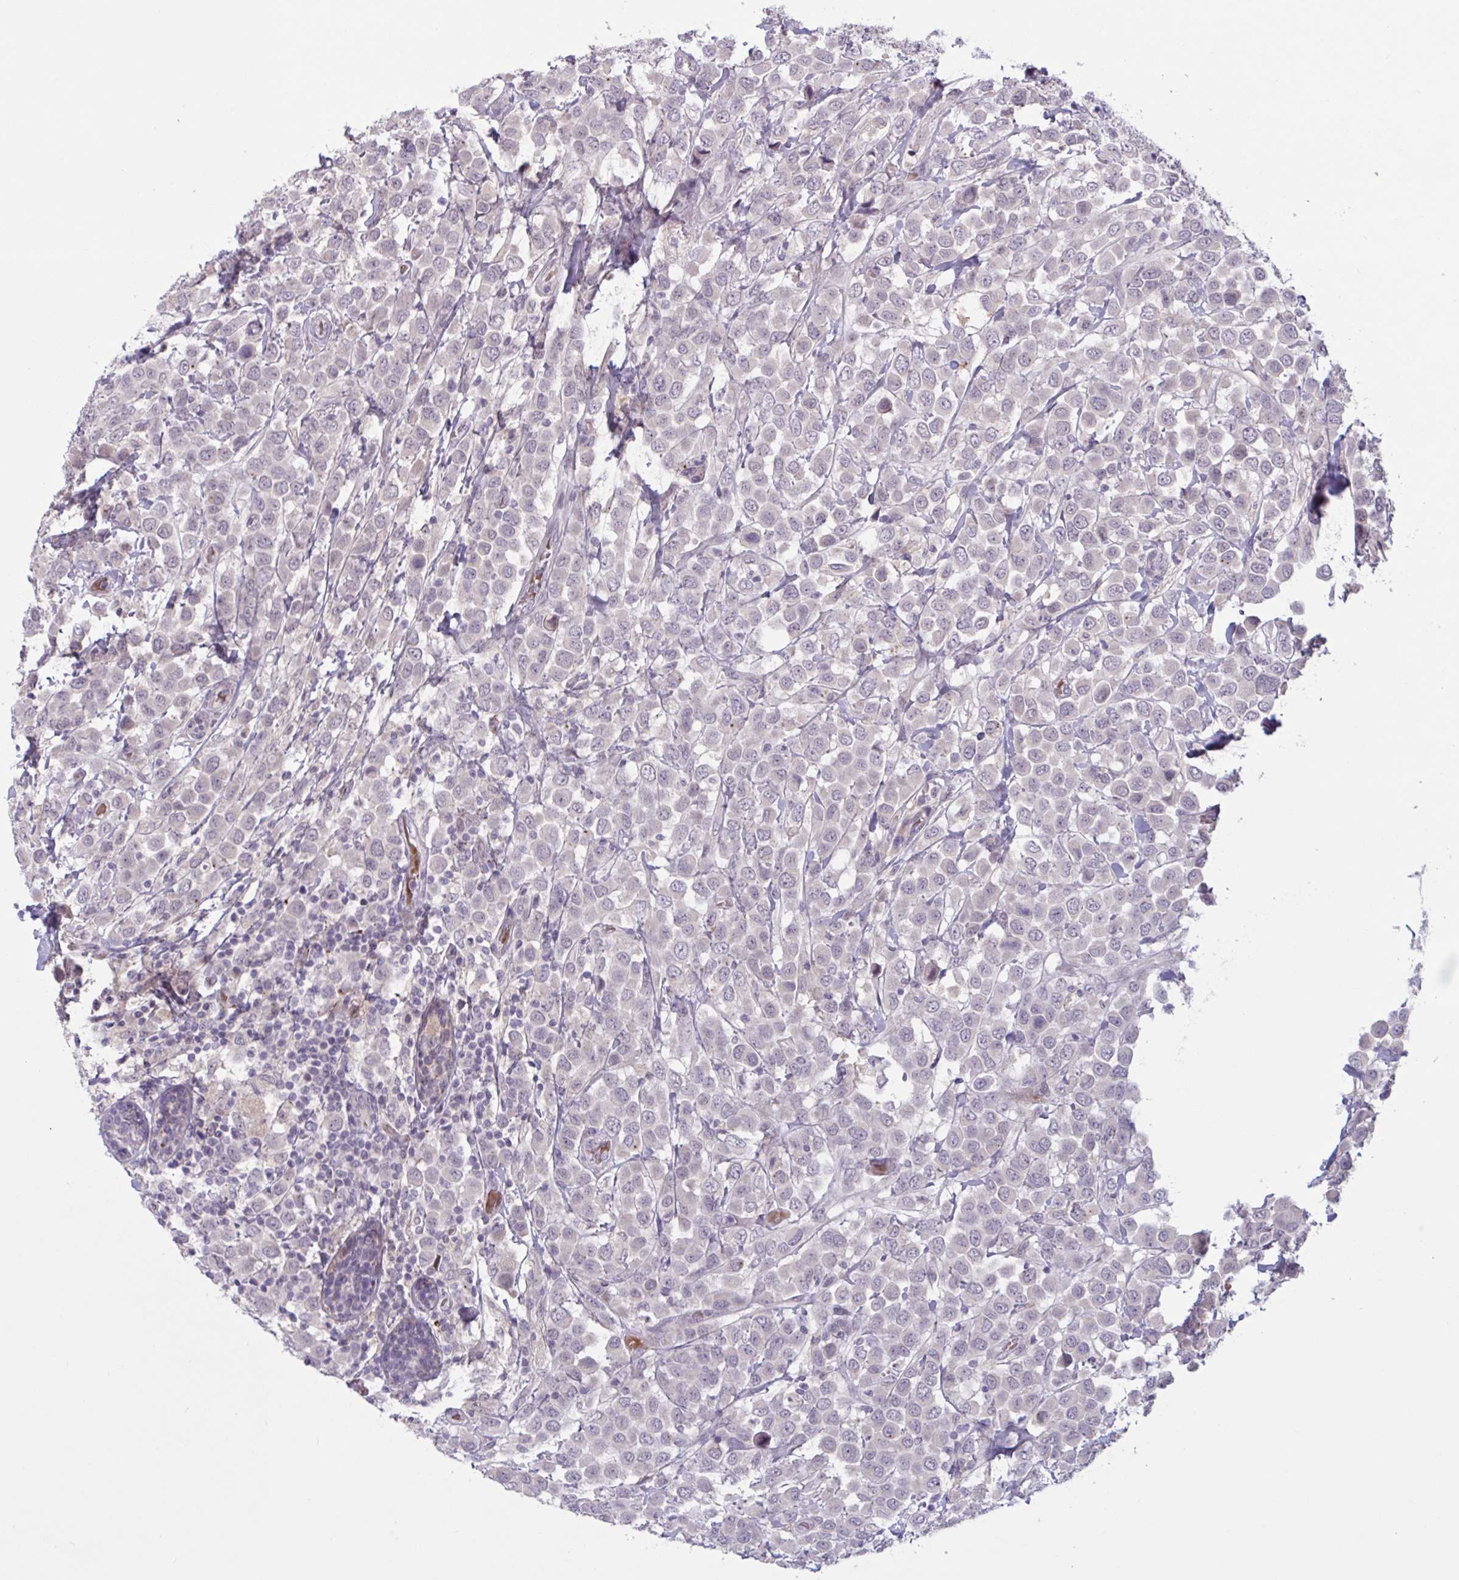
{"staining": {"intensity": "negative", "quantity": "none", "location": "none"}, "tissue": "breast cancer", "cell_type": "Tumor cells", "image_type": "cancer", "snomed": [{"axis": "morphology", "description": "Duct carcinoma"}, {"axis": "topography", "description": "Breast"}], "caption": "Immunohistochemistry (IHC) photomicrograph of human invasive ductal carcinoma (breast) stained for a protein (brown), which displays no staining in tumor cells.", "gene": "RFPL4B", "patient": {"sex": "female", "age": 61}}